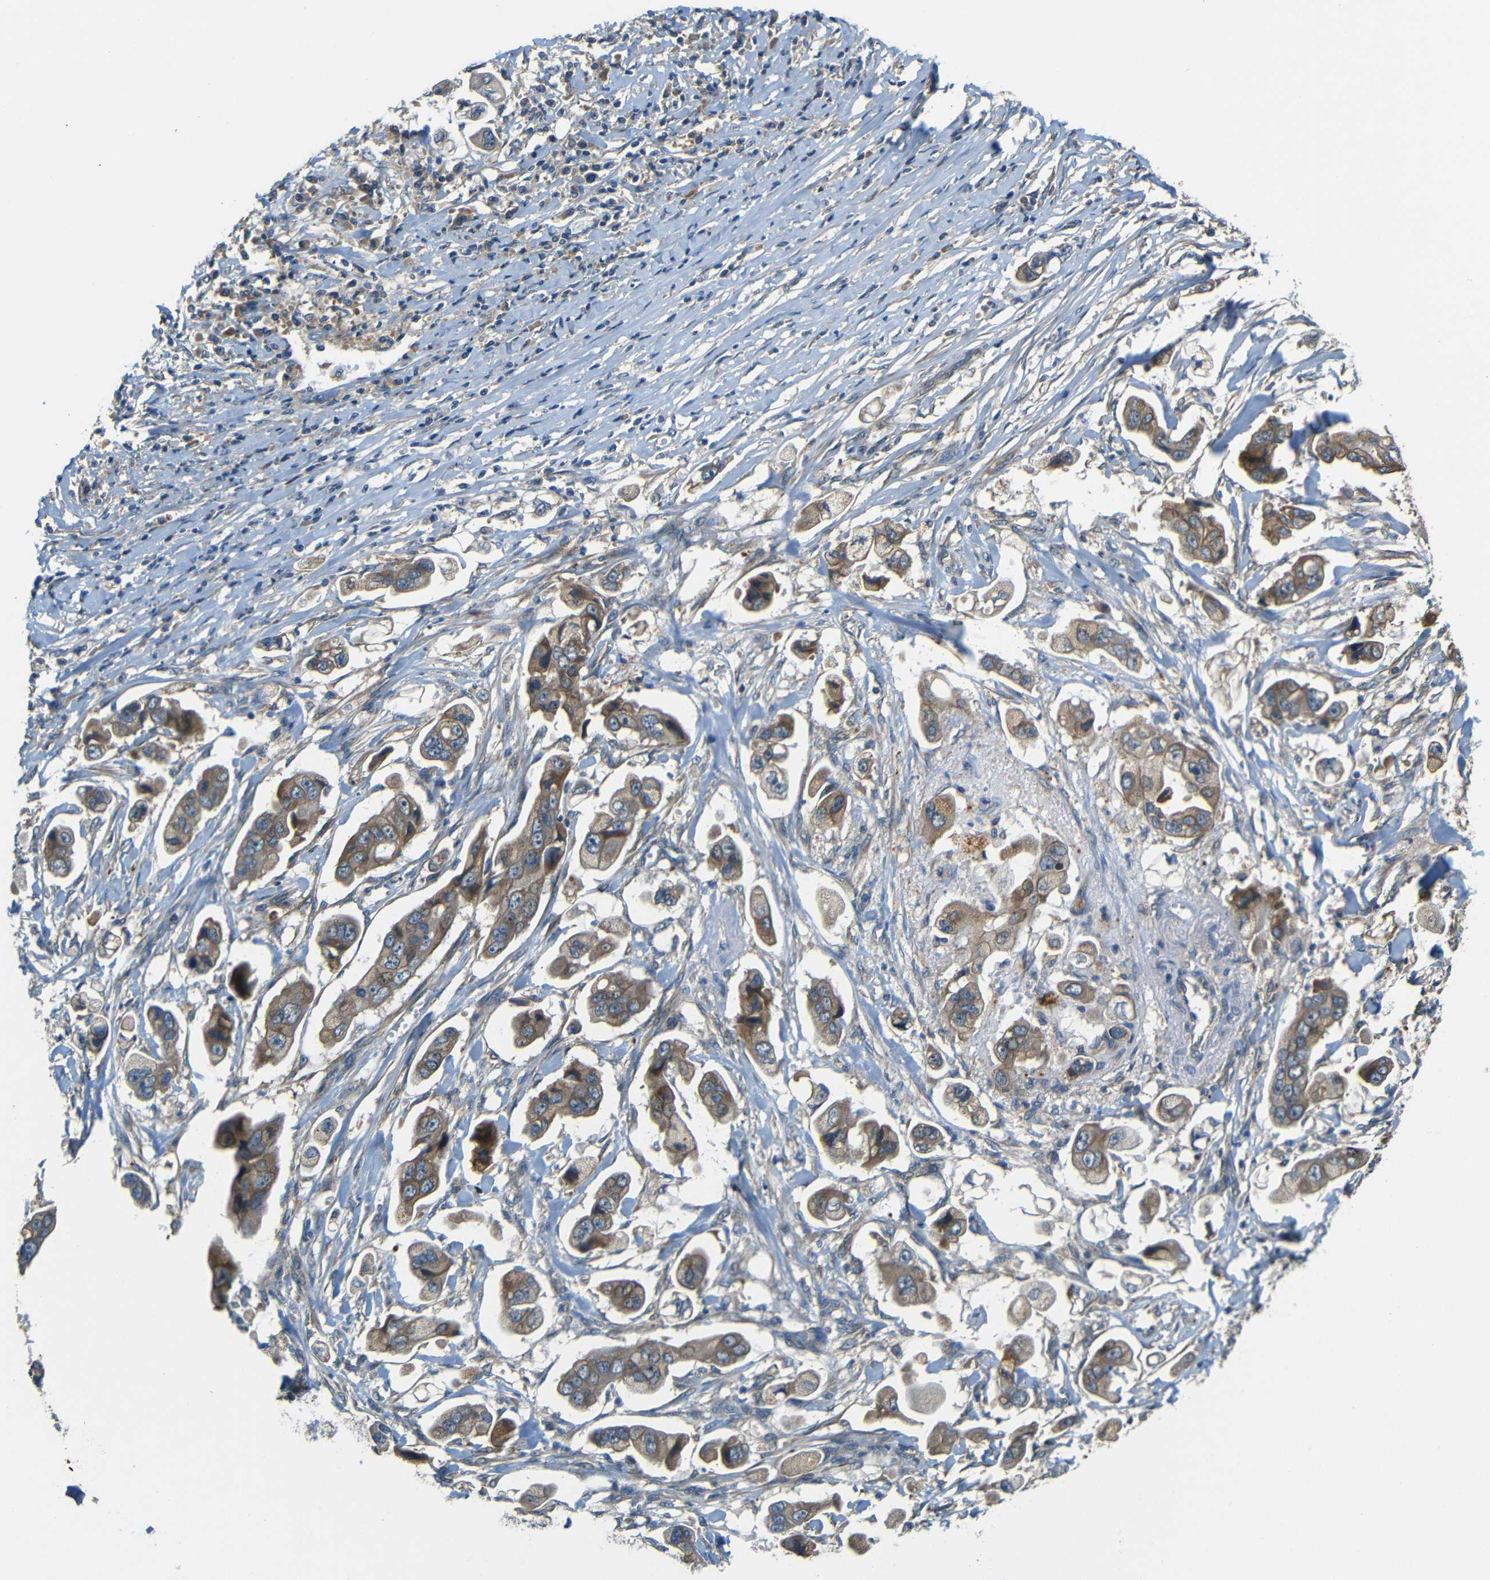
{"staining": {"intensity": "moderate", "quantity": ">75%", "location": "cytoplasmic/membranous"}, "tissue": "stomach cancer", "cell_type": "Tumor cells", "image_type": "cancer", "snomed": [{"axis": "morphology", "description": "Adenocarcinoma, NOS"}, {"axis": "topography", "description": "Stomach"}], "caption": "The histopathology image reveals staining of stomach adenocarcinoma, revealing moderate cytoplasmic/membranous protein expression (brown color) within tumor cells.", "gene": "FNDC3A", "patient": {"sex": "male", "age": 62}}